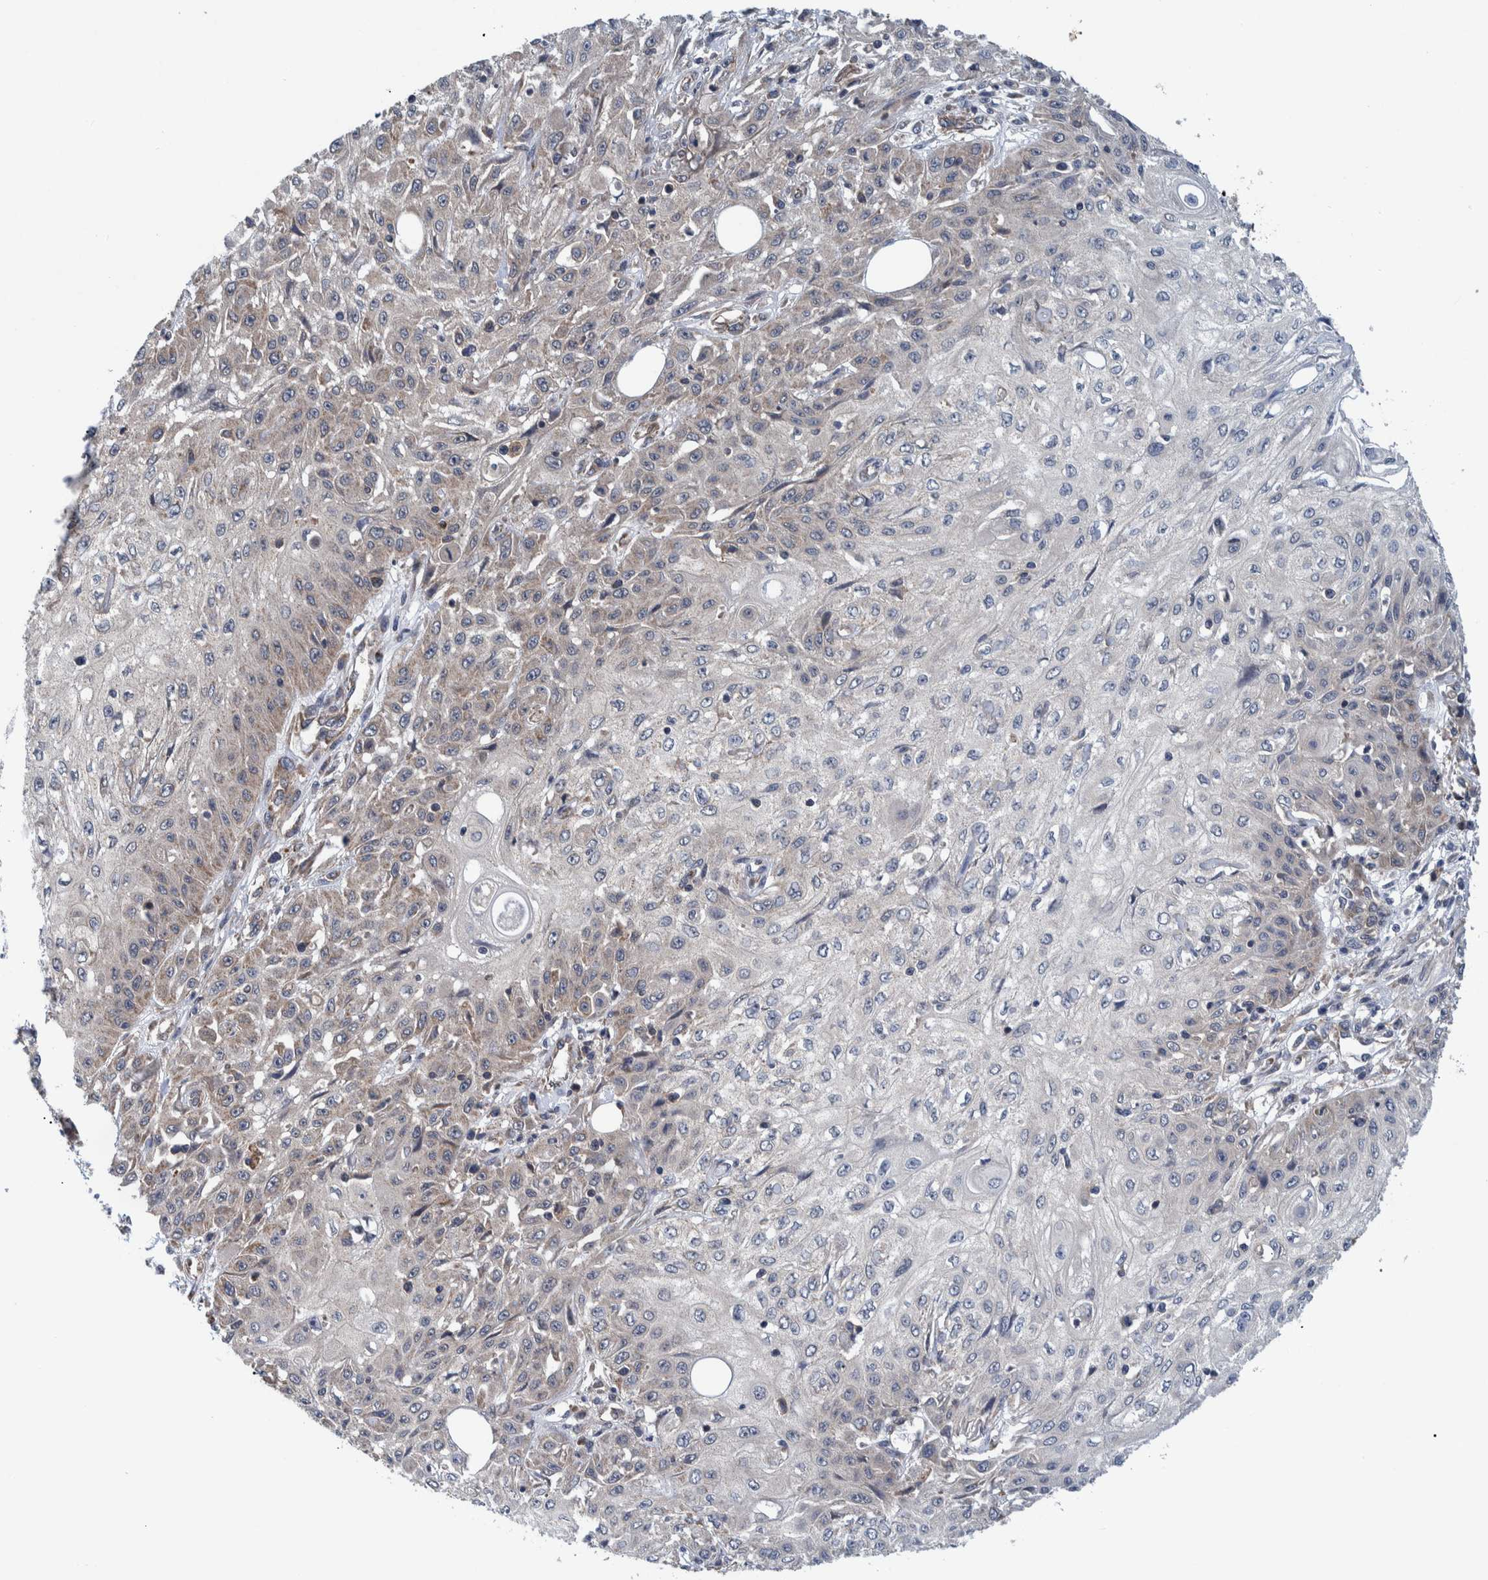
{"staining": {"intensity": "weak", "quantity": "<25%", "location": "cytoplasmic/membranous"}, "tissue": "skin cancer", "cell_type": "Tumor cells", "image_type": "cancer", "snomed": [{"axis": "morphology", "description": "Squamous cell carcinoma, NOS"}, {"axis": "morphology", "description": "Squamous cell carcinoma, metastatic, NOS"}, {"axis": "topography", "description": "Skin"}, {"axis": "topography", "description": "Lymph node"}], "caption": "IHC of metastatic squamous cell carcinoma (skin) shows no staining in tumor cells.", "gene": "MRPS7", "patient": {"sex": "male", "age": 75}}